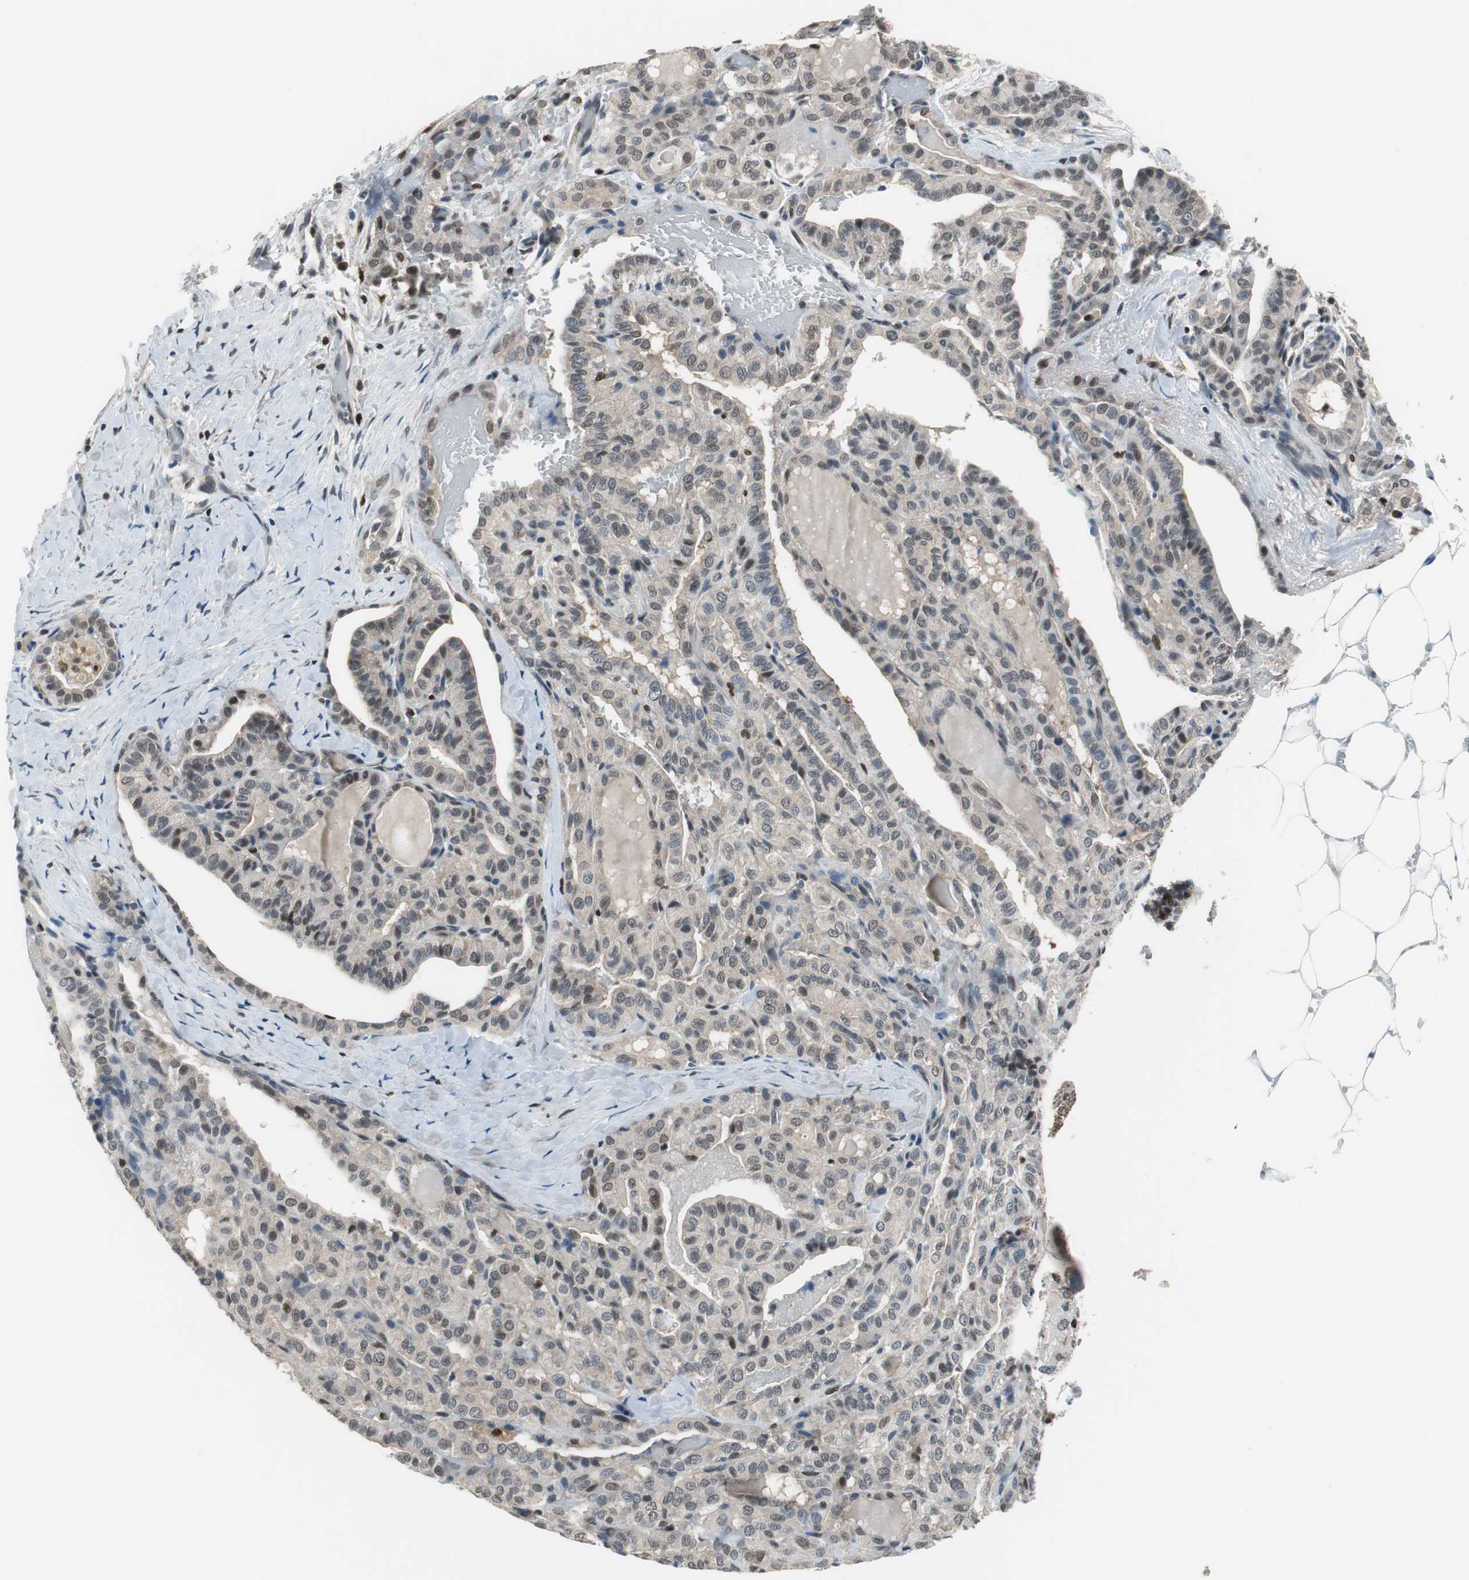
{"staining": {"intensity": "weak", "quantity": "<25%", "location": "nuclear"}, "tissue": "thyroid cancer", "cell_type": "Tumor cells", "image_type": "cancer", "snomed": [{"axis": "morphology", "description": "Papillary adenocarcinoma, NOS"}, {"axis": "topography", "description": "Thyroid gland"}], "caption": "IHC photomicrograph of neoplastic tissue: human thyroid cancer (papillary adenocarcinoma) stained with DAB (3,3'-diaminobenzidine) demonstrates no significant protein staining in tumor cells.", "gene": "MAFB", "patient": {"sex": "male", "age": 77}}